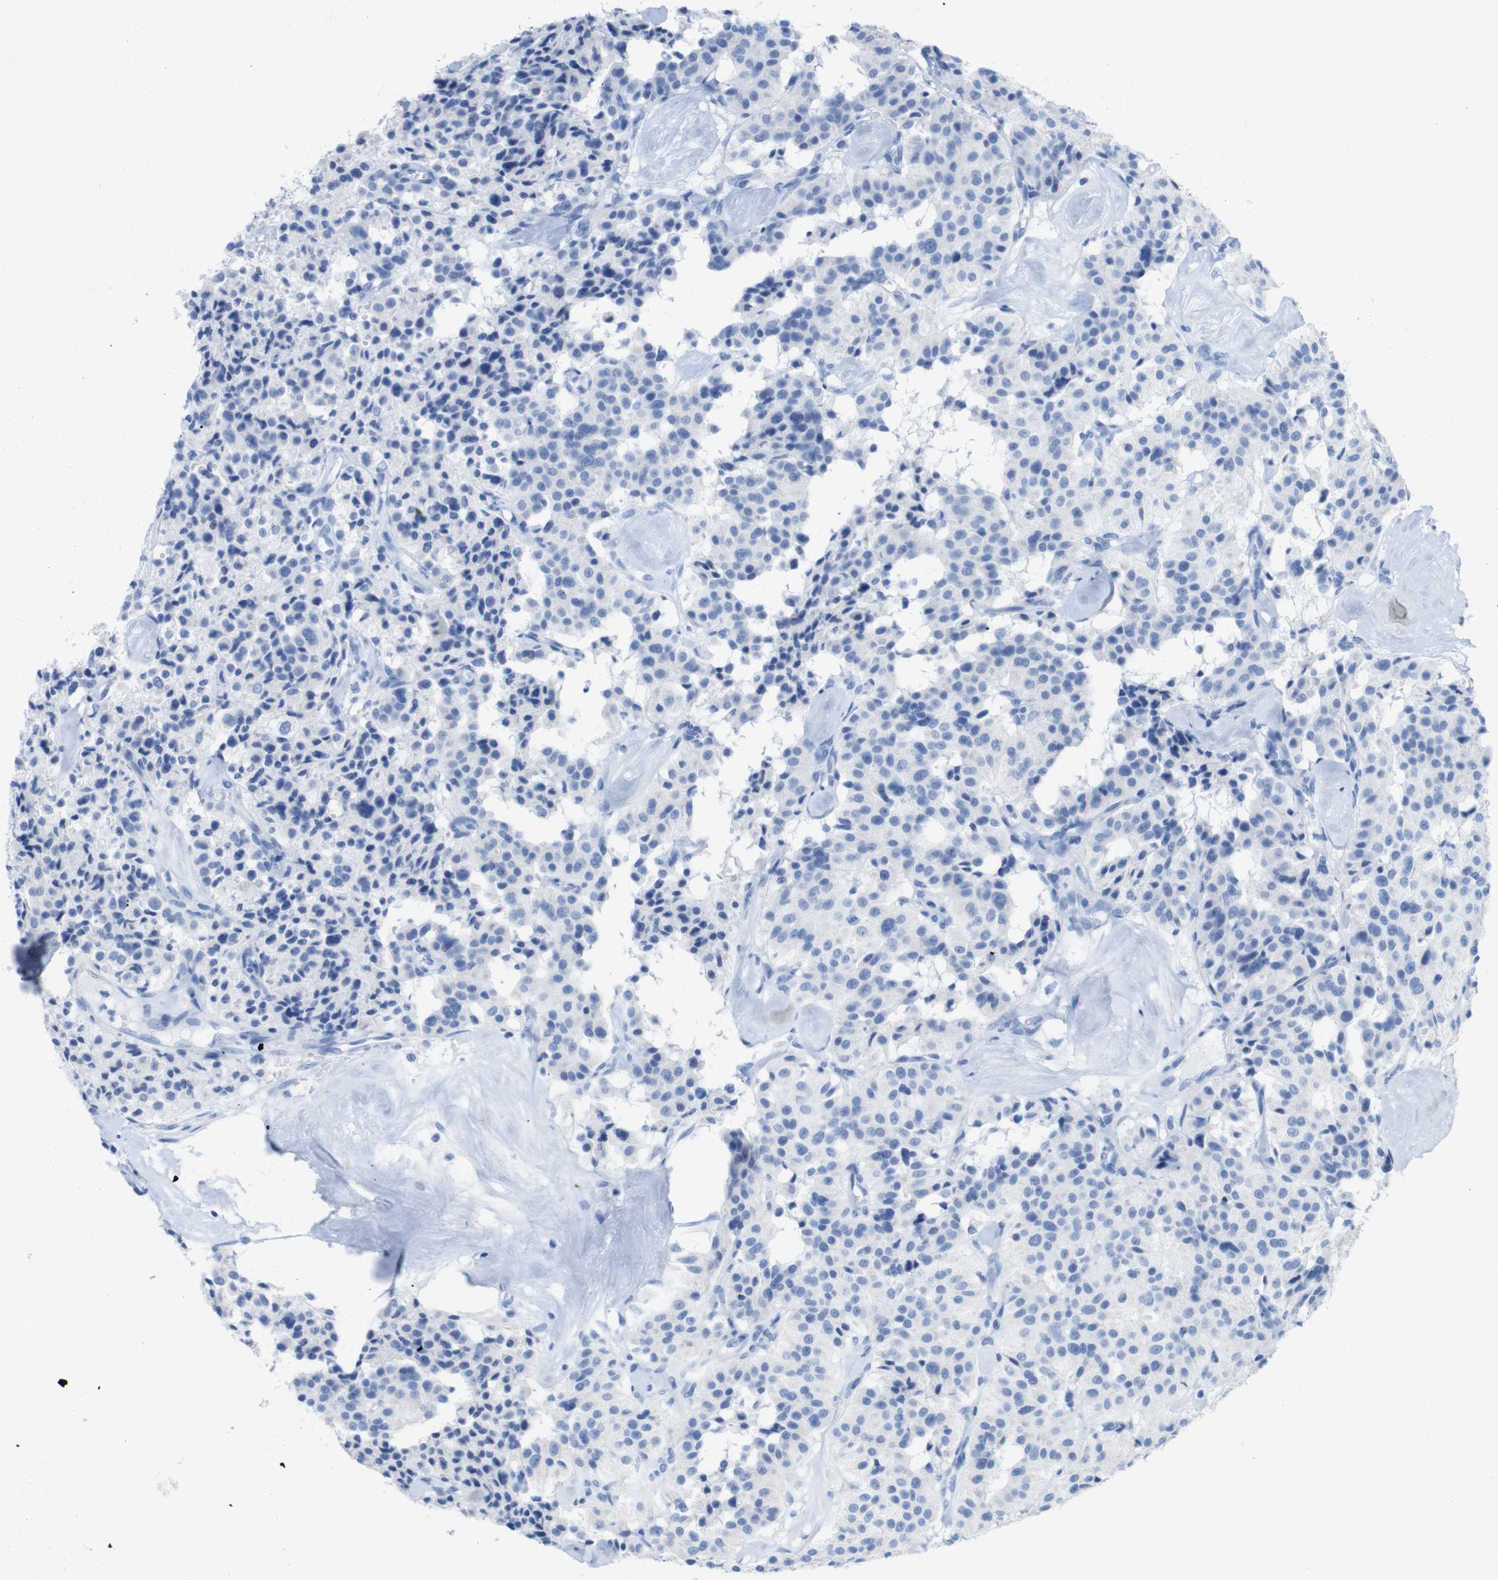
{"staining": {"intensity": "negative", "quantity": "none", "location": "none"}, "tissue": "carcinoid", "cell_type": "Tumor cells", "image_type": "cancer", "snomed": [{"axis": "morphology", "description": "Carcinoid, malignant, NOS"}, {"axis": "topography", "description": "Lung"}], "caption": "Immunohistochemistry of human carcinoid displays no staining in tumor cells.", "gene": "LAG3", "patient": {"sex": "male", "age": 30}}